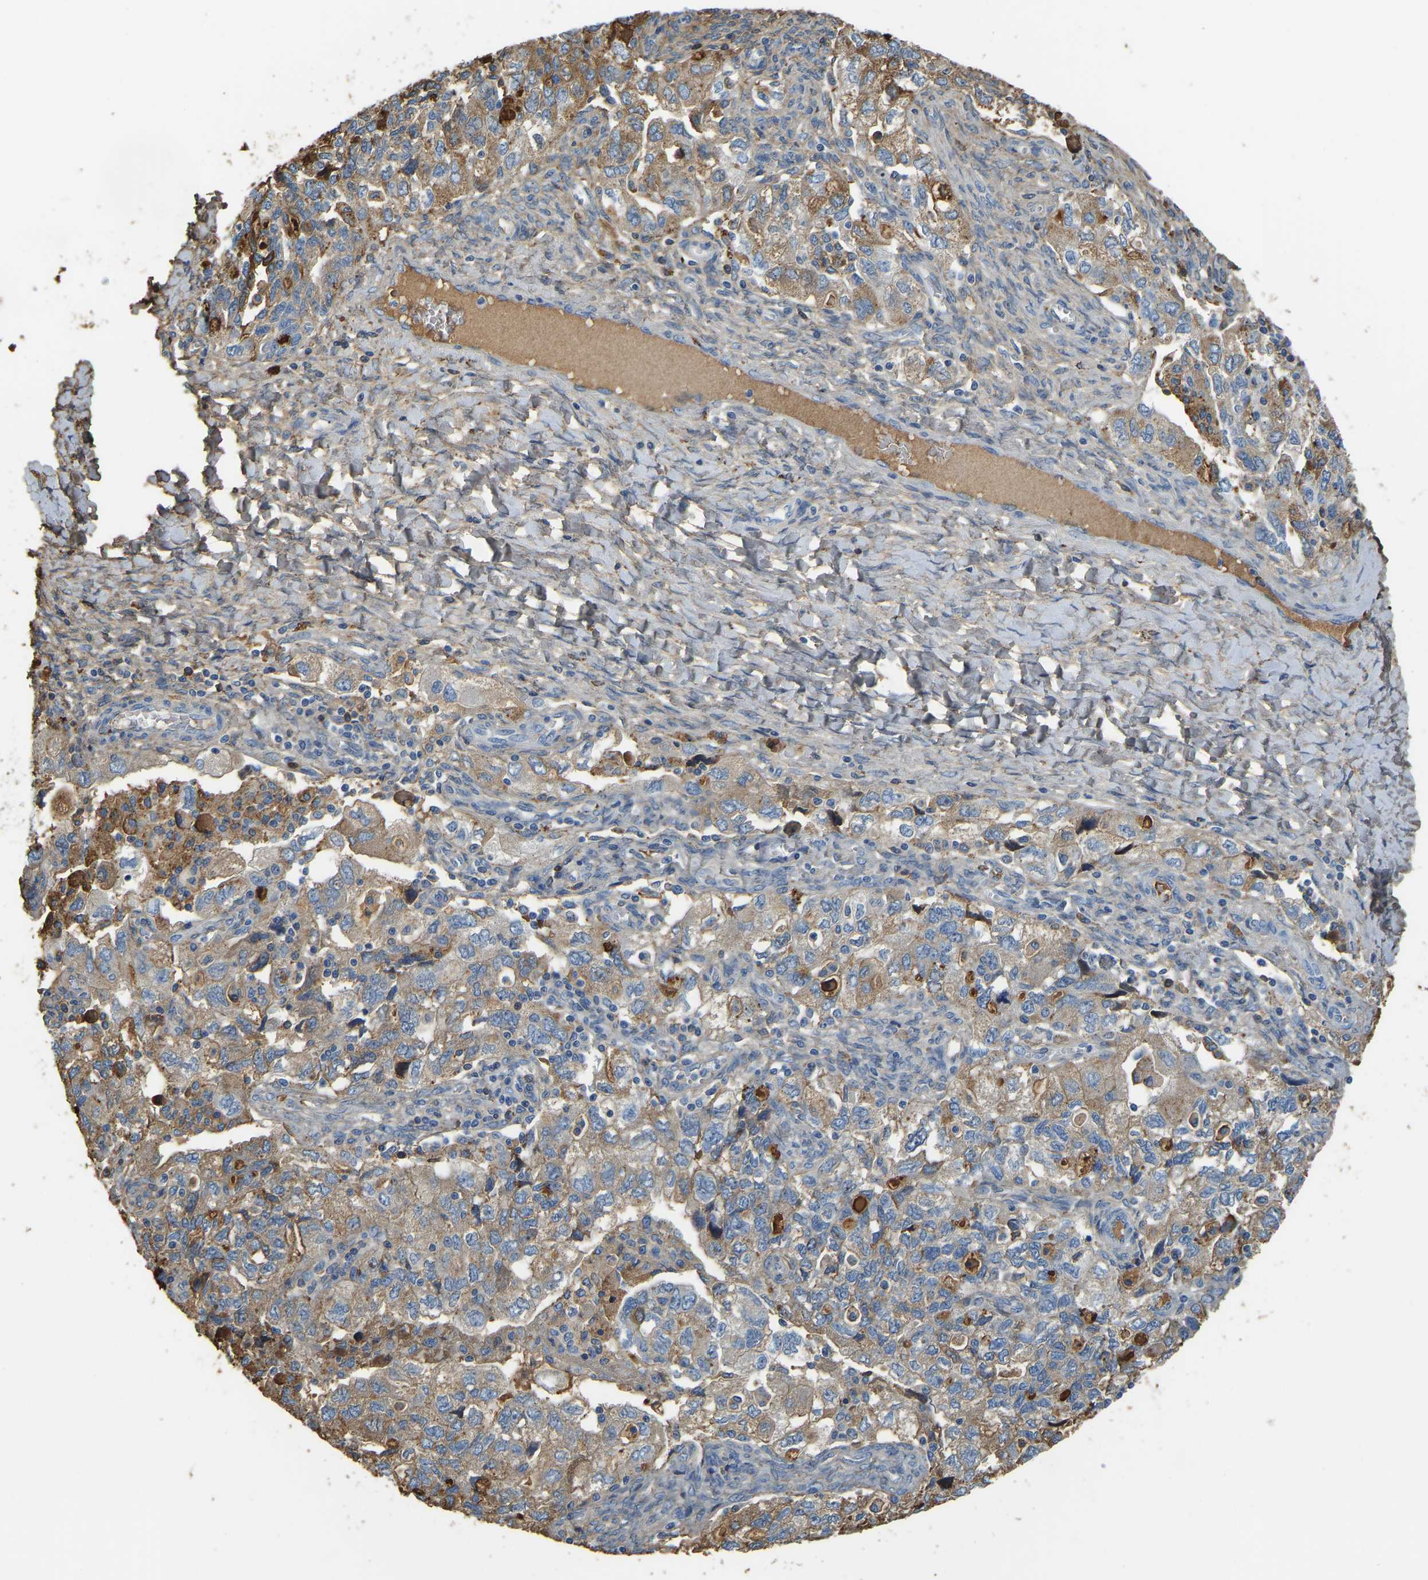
{"staining": {"intensity": "moderate", "quantity": "25%-75%", "location": "cytoplasmic/membranous"}, "tissue": "ovarian cancer", "cell_type": "Tumor cells", "image_type": "cancer", "snomed": [{"axis": "morphology", "description": "Carcinoma, NOS"}, {"axis": "morphology", "description": "Cystadenocarcinoma, serous, NOS"}, {"axis": "topography", "description": "Ovary"}], "caption": "DAB immunohistochemical staining of ovarian cancer exhibits moderate cytoplasmic/membranous protein positivity in approximately 25%-75% of tumor cells. The protein of interest is shown in brown color, while the nuclei are stained blue.", "gene": "THBS4", "patient": {"sex": "female", "age": 69}}